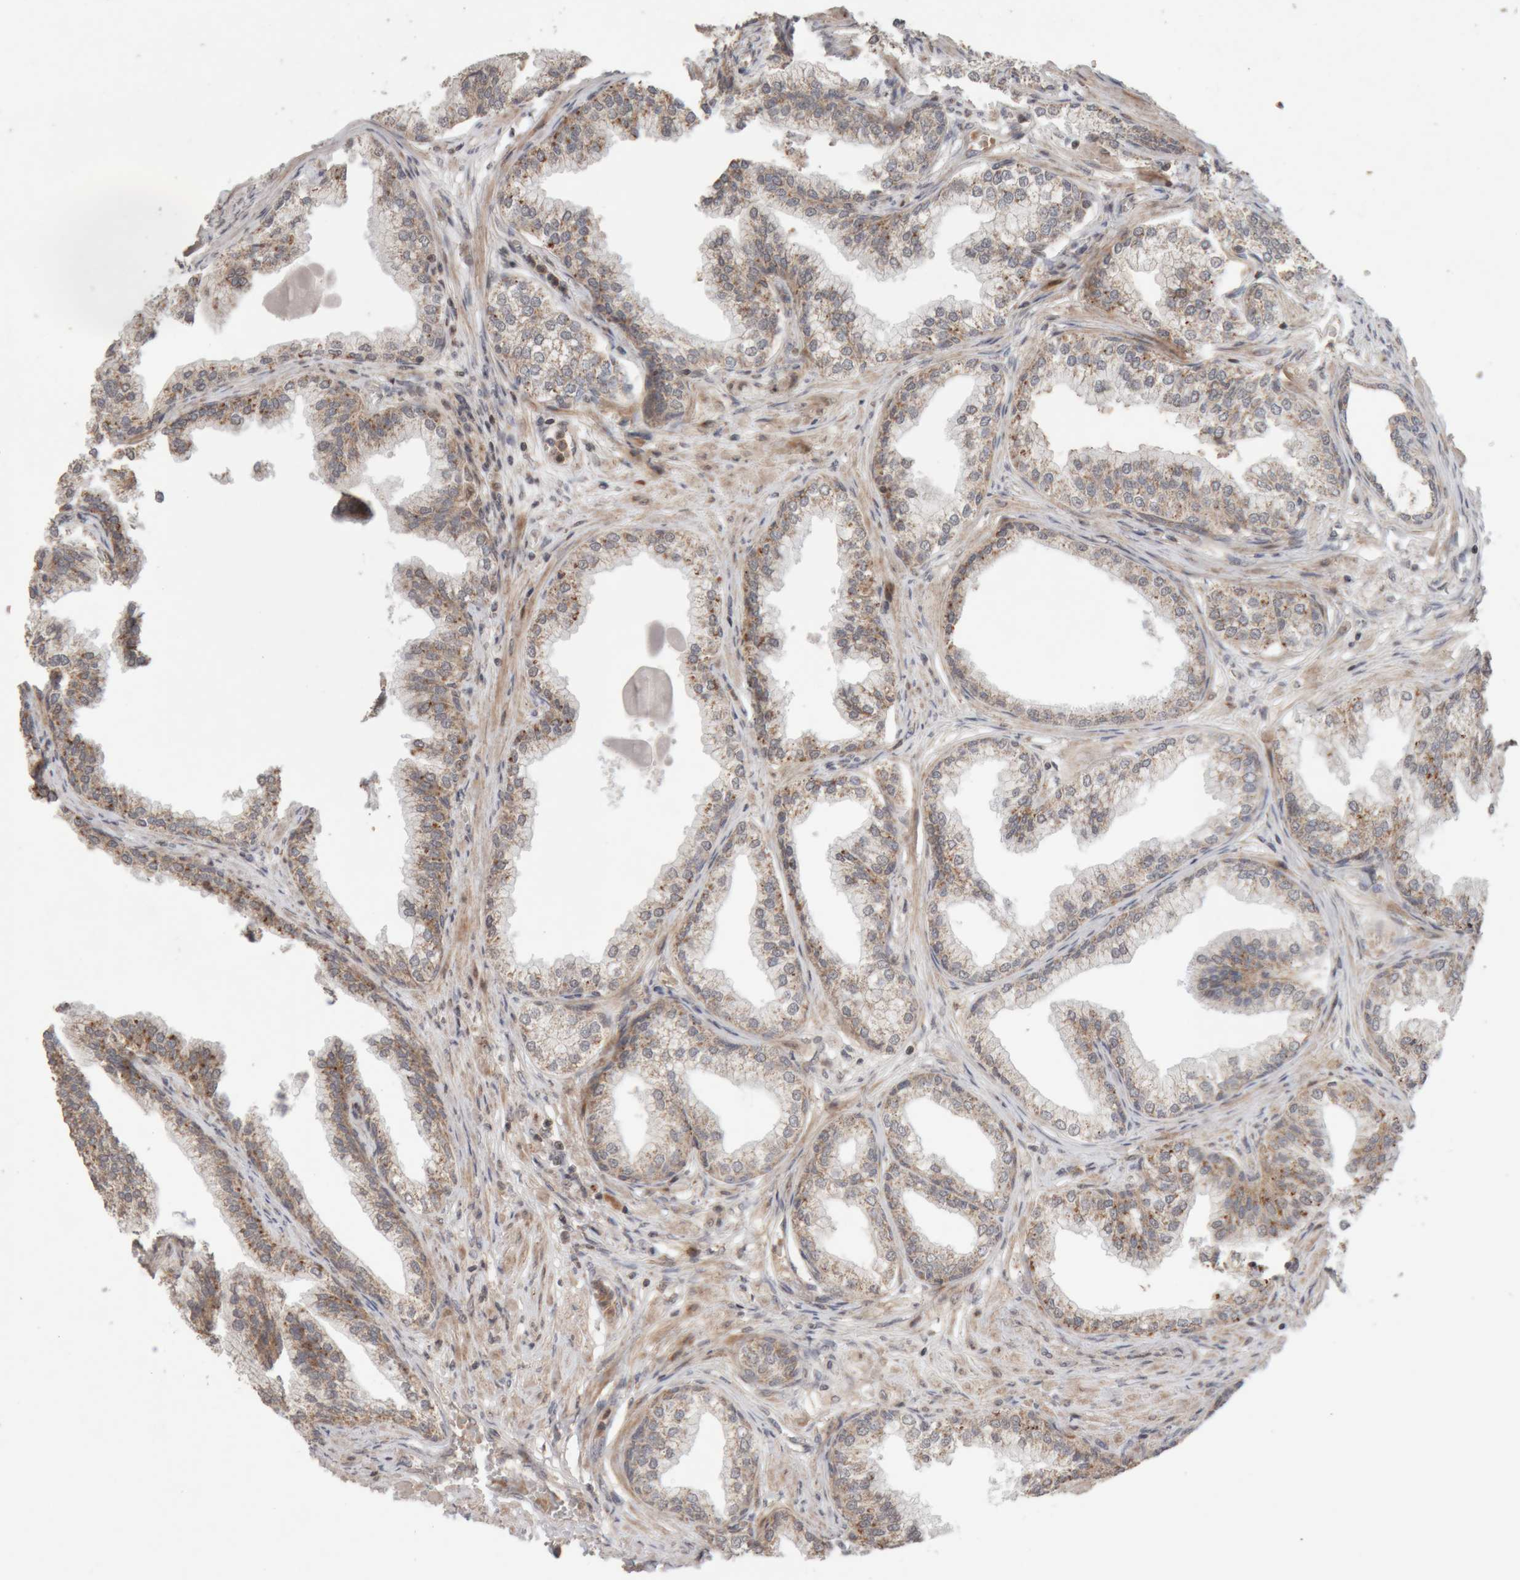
{"staining": {"intensity": "moderate", "quantity": "25%-75%", "location": "cytoplasmic/membranous"}, "tissue": "prostate", "cell_type": "Glandular cells", "image_type": "normal", "snomed": [{"axis": "morphology", "description": "Normal tissue, NOS"}, {"axis": "morphology", "description": "Urothelial carcinoma, Low grade"}, {"axis": "topography", "description": "Urinary bladder"}, {"axis": "topography", "description": "Prostate"}], "caption": "Immunohistochemical staining of unremarkable human prostate reveals moderate cytoplasmic/membranous protein positivity in approximately 25%-75% of glandular cells. (brown staining indicates protein expression, while blue staining denotes nuclei).", "gene": "KIF21B", "patient": {"sex": "male", "age": 60}}